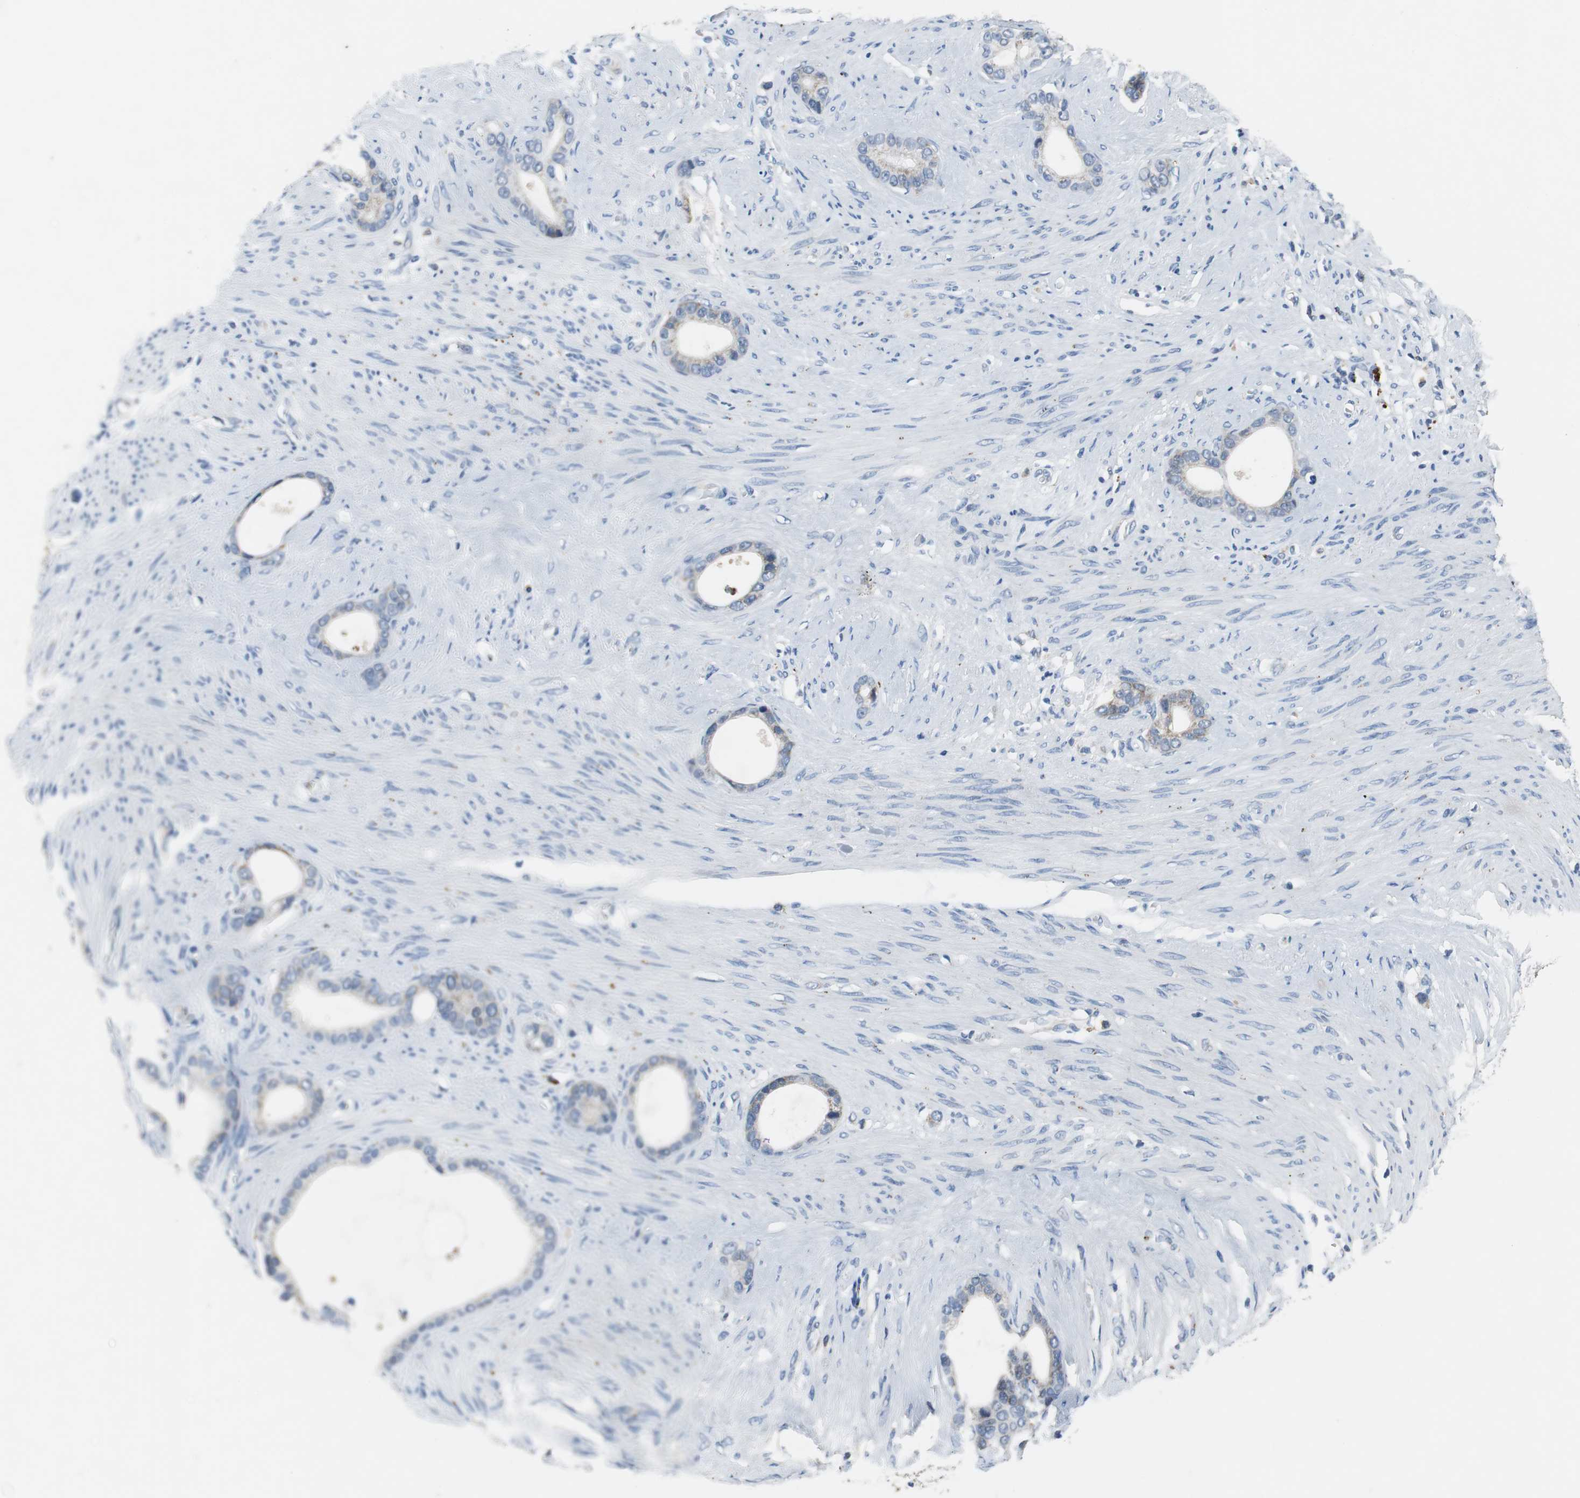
{"staining": {"intensity": "weak", "quantity": "25%-75%", "location": "cytoplasmic/membranous"}, "tissue": "stomach cancer", "cell_type": "Tumor cells", "image_type": "cancer", "snomed": [{"axis": "morphology", "description": "Adenocarcinoma, NOS"}, {"axis": "topography", "description": "Stomach"}], "caption": "IHC image of neoplastic tissue: human stomach cancer stained using IHC exhibits low levels of weak protein expression localized specifically in the cytoplasmic/membranous of tumor cells, appearing as a cytoplasmic/membranous brown color.", "gene": "NLGN1", "patient": {"sex": "female", "age": 75}}